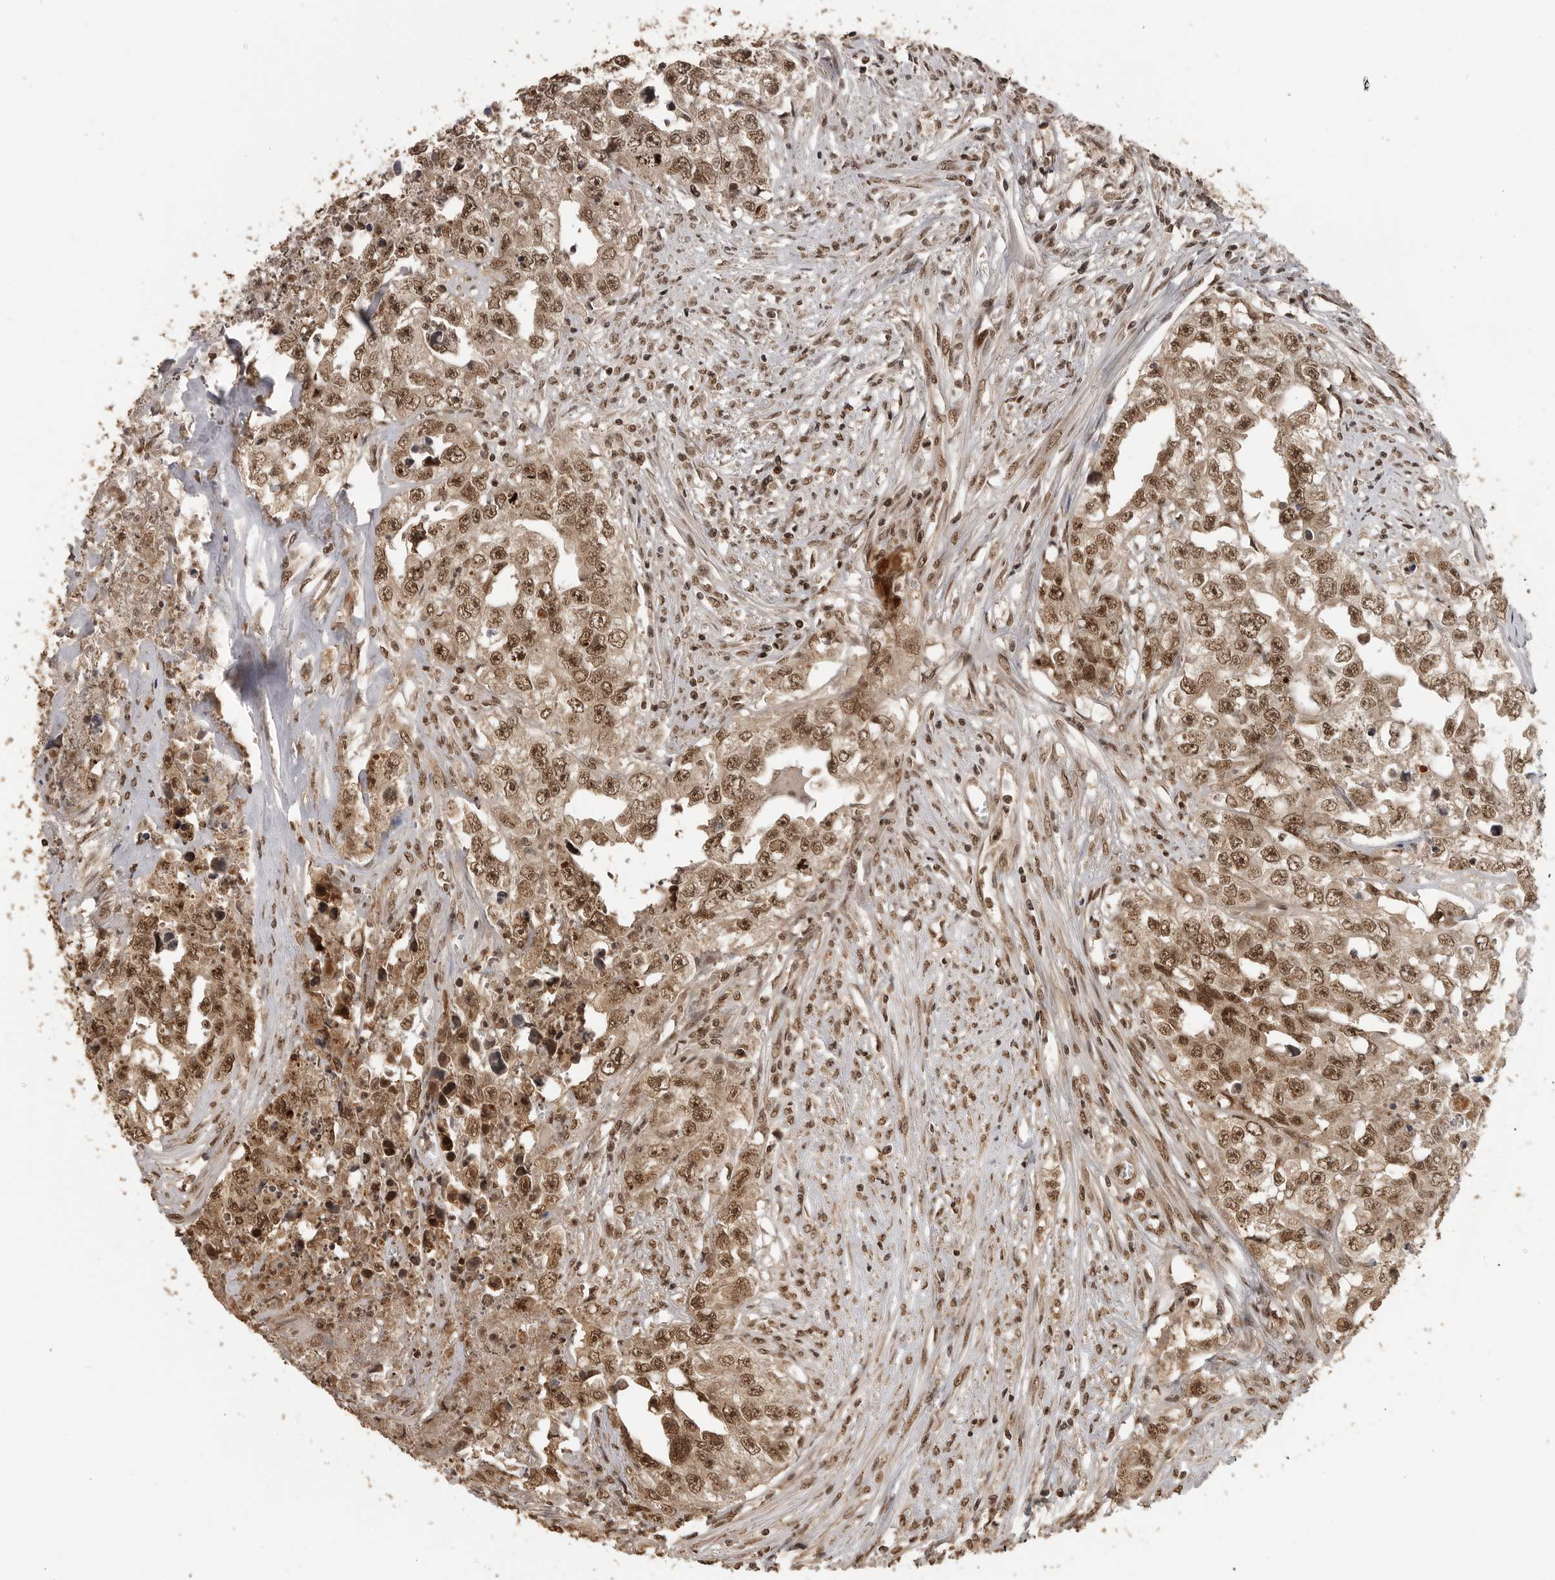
{"staining": {"intensity": "moderate", "quantity": ">75%", "location": "nuclear"}, "tissue": "testis cancer", "cell_type": "Tumor cells", "image_type": "cancer", "snomed": [{"axis": "morphology", "description": "Seminoma, NOS"}, {"axis": "morphology", "description": "Carcinoma, Embryonal, NOS"}, {"axis": "topography", "description": "Testis"}], "caption": "About >75% of tumor cells in human testis cancer display moderate nuclear protein expression as visualized by brown immunohistochemical staining.", "gene": "CLOCK", "patient": {"sex": "male", "age": 43}}